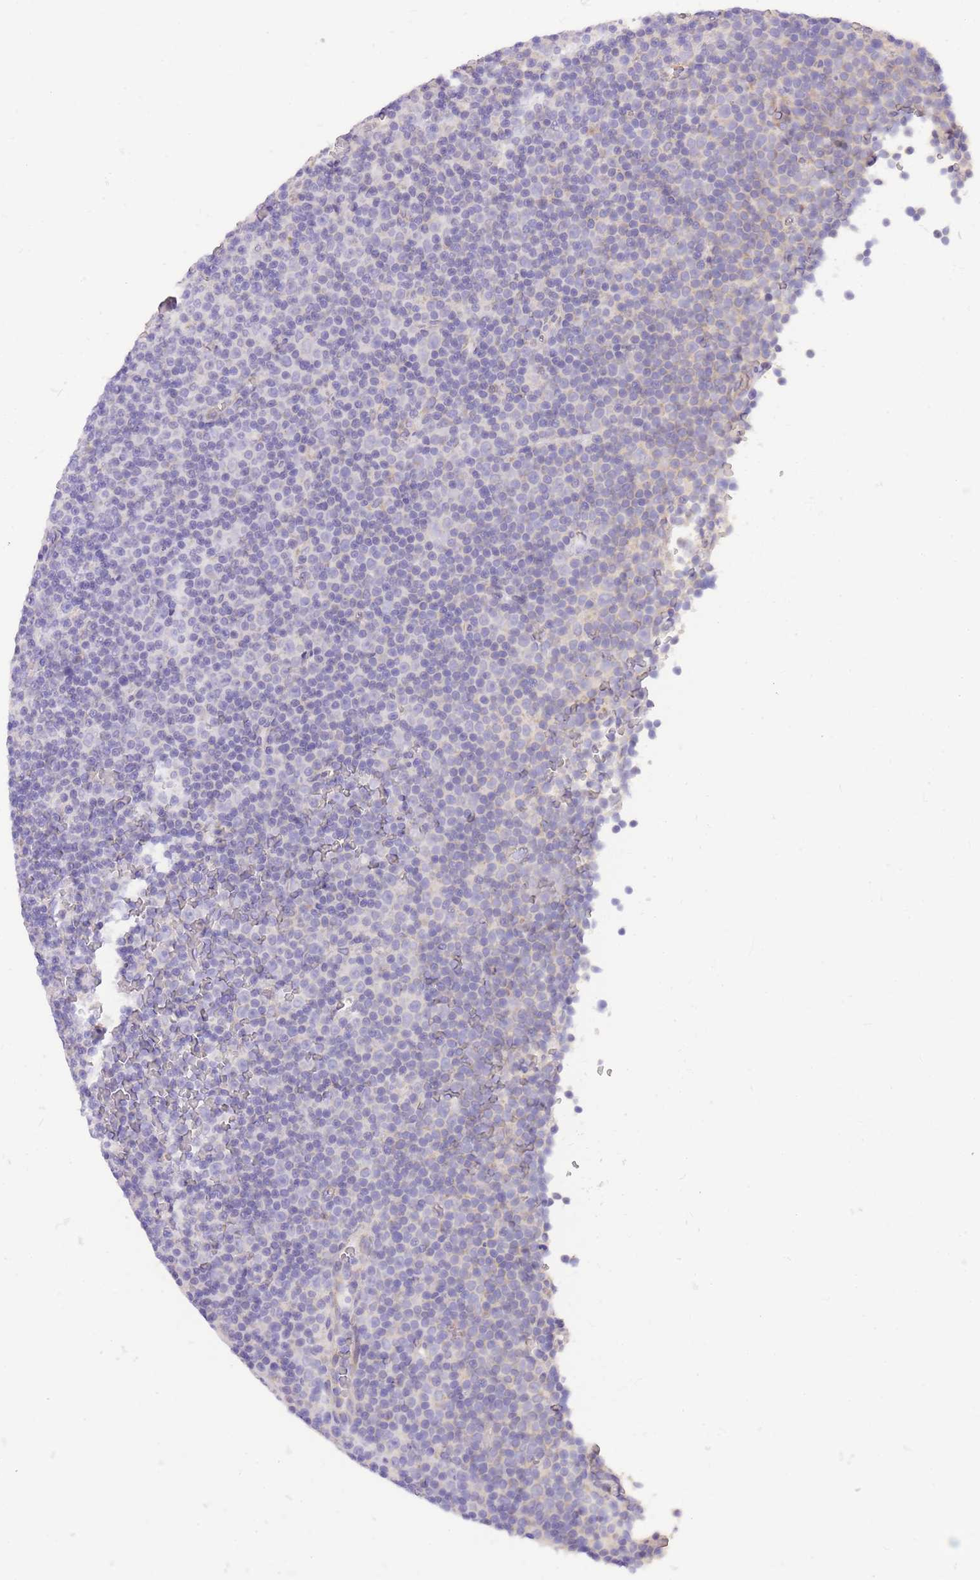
{"staining": {"intensity": "negative", "quantity": "none", "location": "none"}, "tissue": "lymphoma", "cell_type": "Tumor cells", "image_type": "cancer", "snomed": [{"axis": "morphology", "description": "Malignant lymphoma, non-Hodgkin's type, Low grade"}, {"axis": "topography", "description": "Lymph node"}], "caption": "A histopathology image of human malignant lymphoma, non-Hodgkin's type (low-grade) is negative for staining in tumor cells.", "gene": "TOPAZ1", "patient": {"sex": "female", "age": 67}}